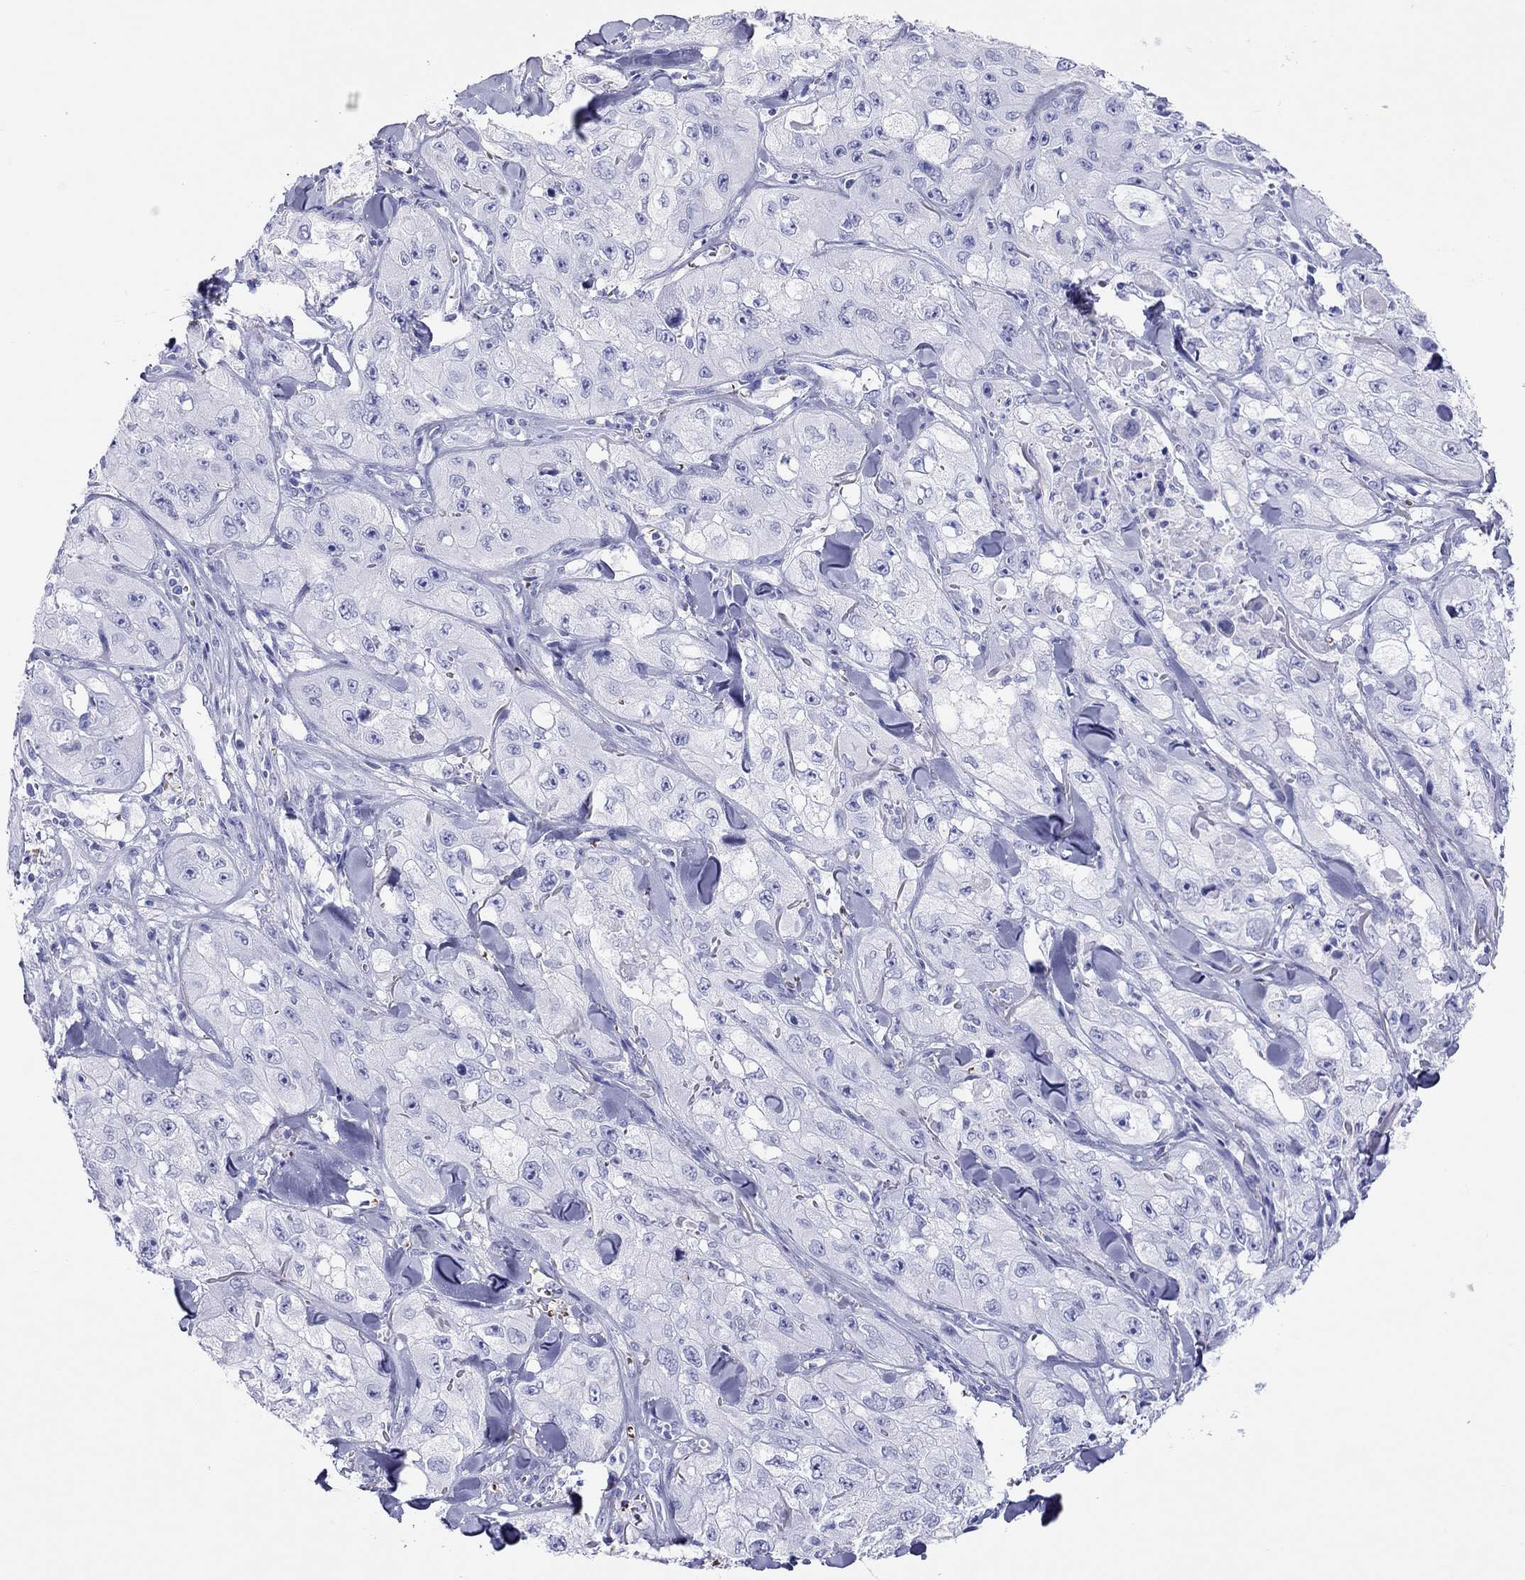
{"staining": {"intensity": "negative", "quantity": "none", "location": "none"}, "tissue": "skin cancer", "cell_type": "Tumor cells", "image_type": "cancer", "snomed": [{"axis": "morphology", "description": "Squamous cell carcinoma, NOS"}, {"axis": "topography", "description": "Skin"}, {"axis": "topography", "description": "Subcutis"}], "caption": "IHC of skin cancer displays no staining in tumor cells.", "gene": "PTPRN", "patient": {"sex": "male", "age": 73}}